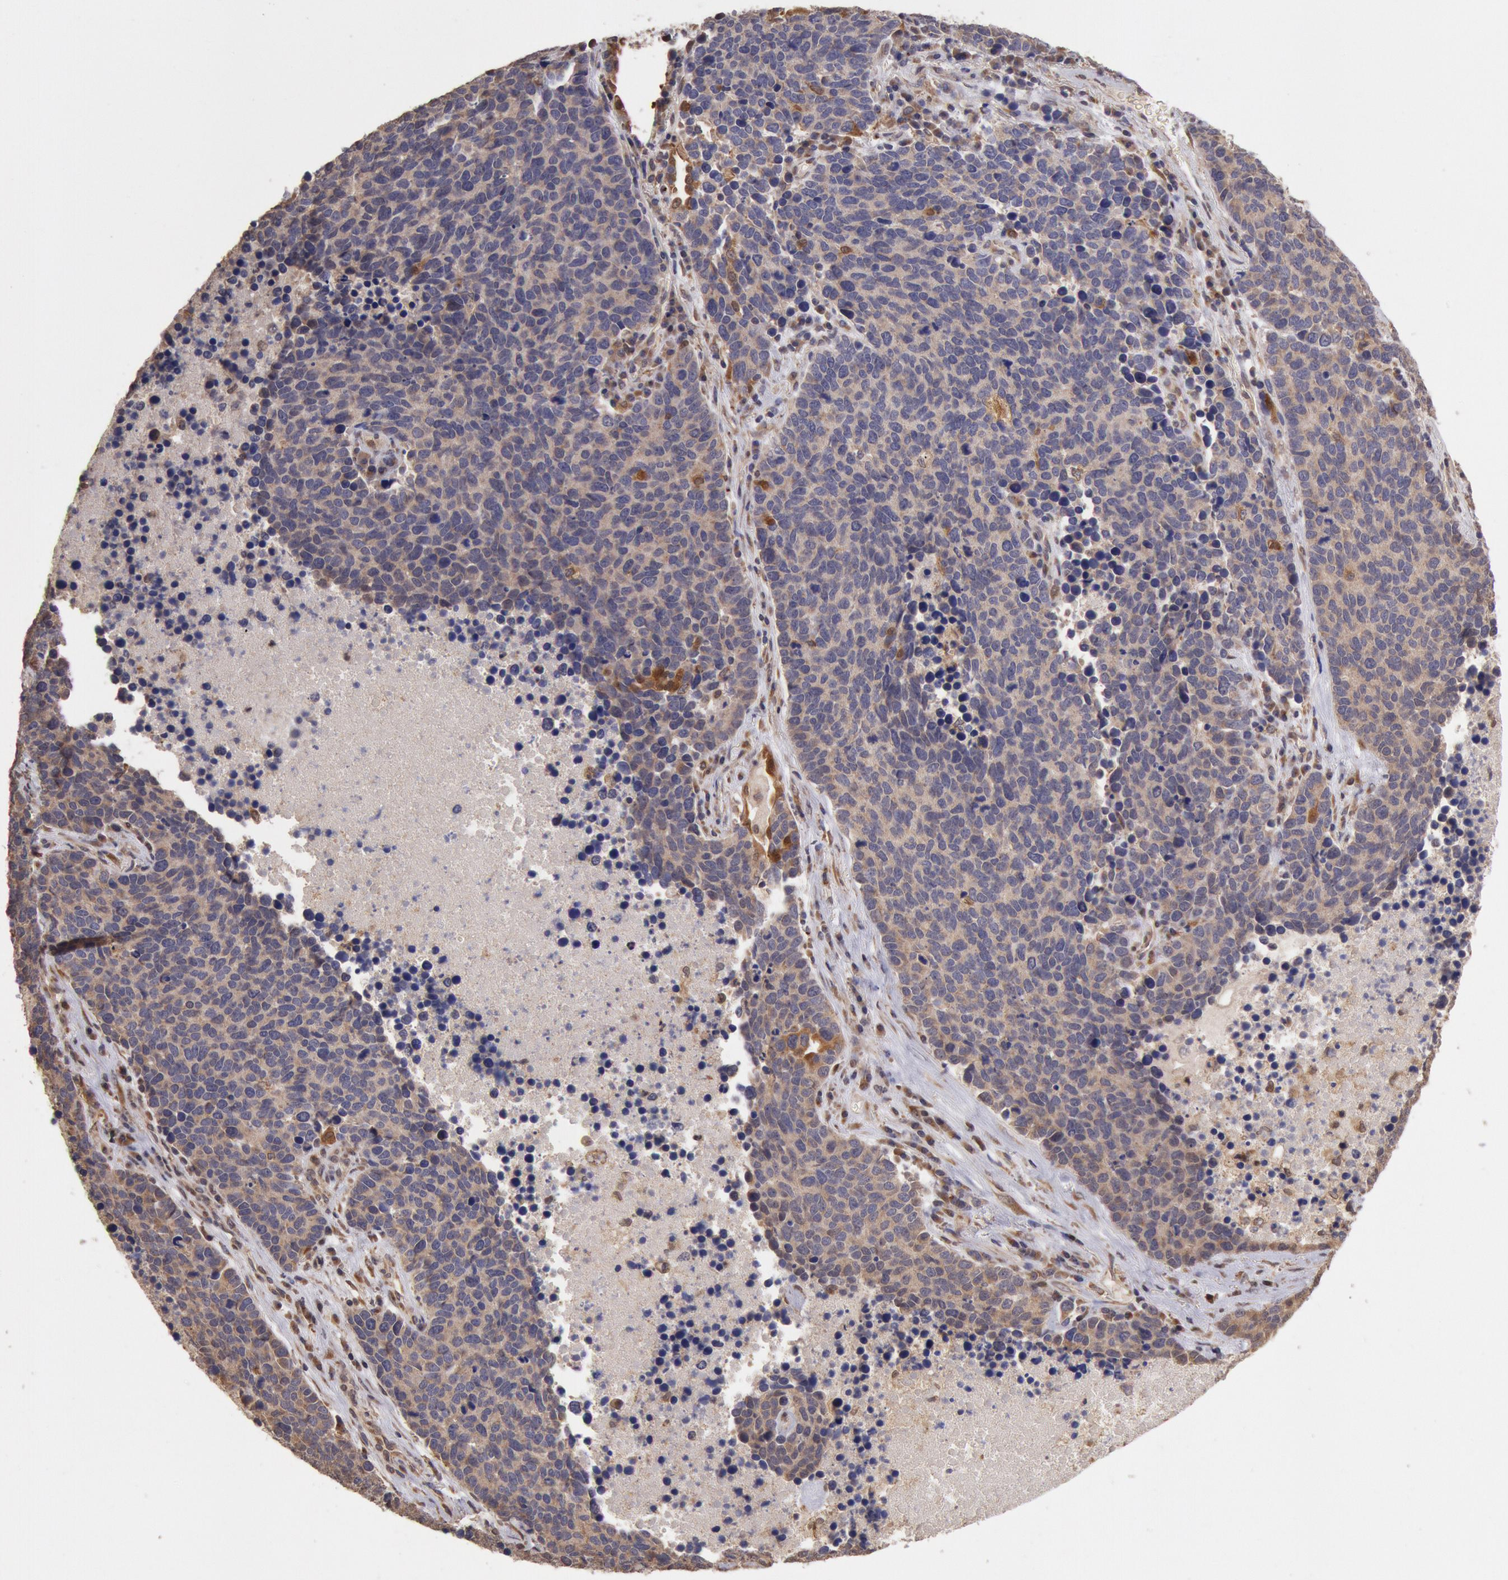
{"staining": {"intensity": "weak", "quantity": ">75%", "location": "cytoplasmic/membranous"}, "tissue": "lung cancer", "cell_type": "Tumor cells", "image_type": "cancer", "snomed": [{"axis": "morphology", "description": "Neoplasm, malignant, NOS"}, {"axis": "topography", "description": "Lung"}], "caption": "Weak cytoplasmic/membranous positivity for a protein is seen in about >75% of tumor cells of neoplasm (malignant) (lung) using IHC.", "gene": "COMT", "patient": {"sex": "female", "age": 75}}